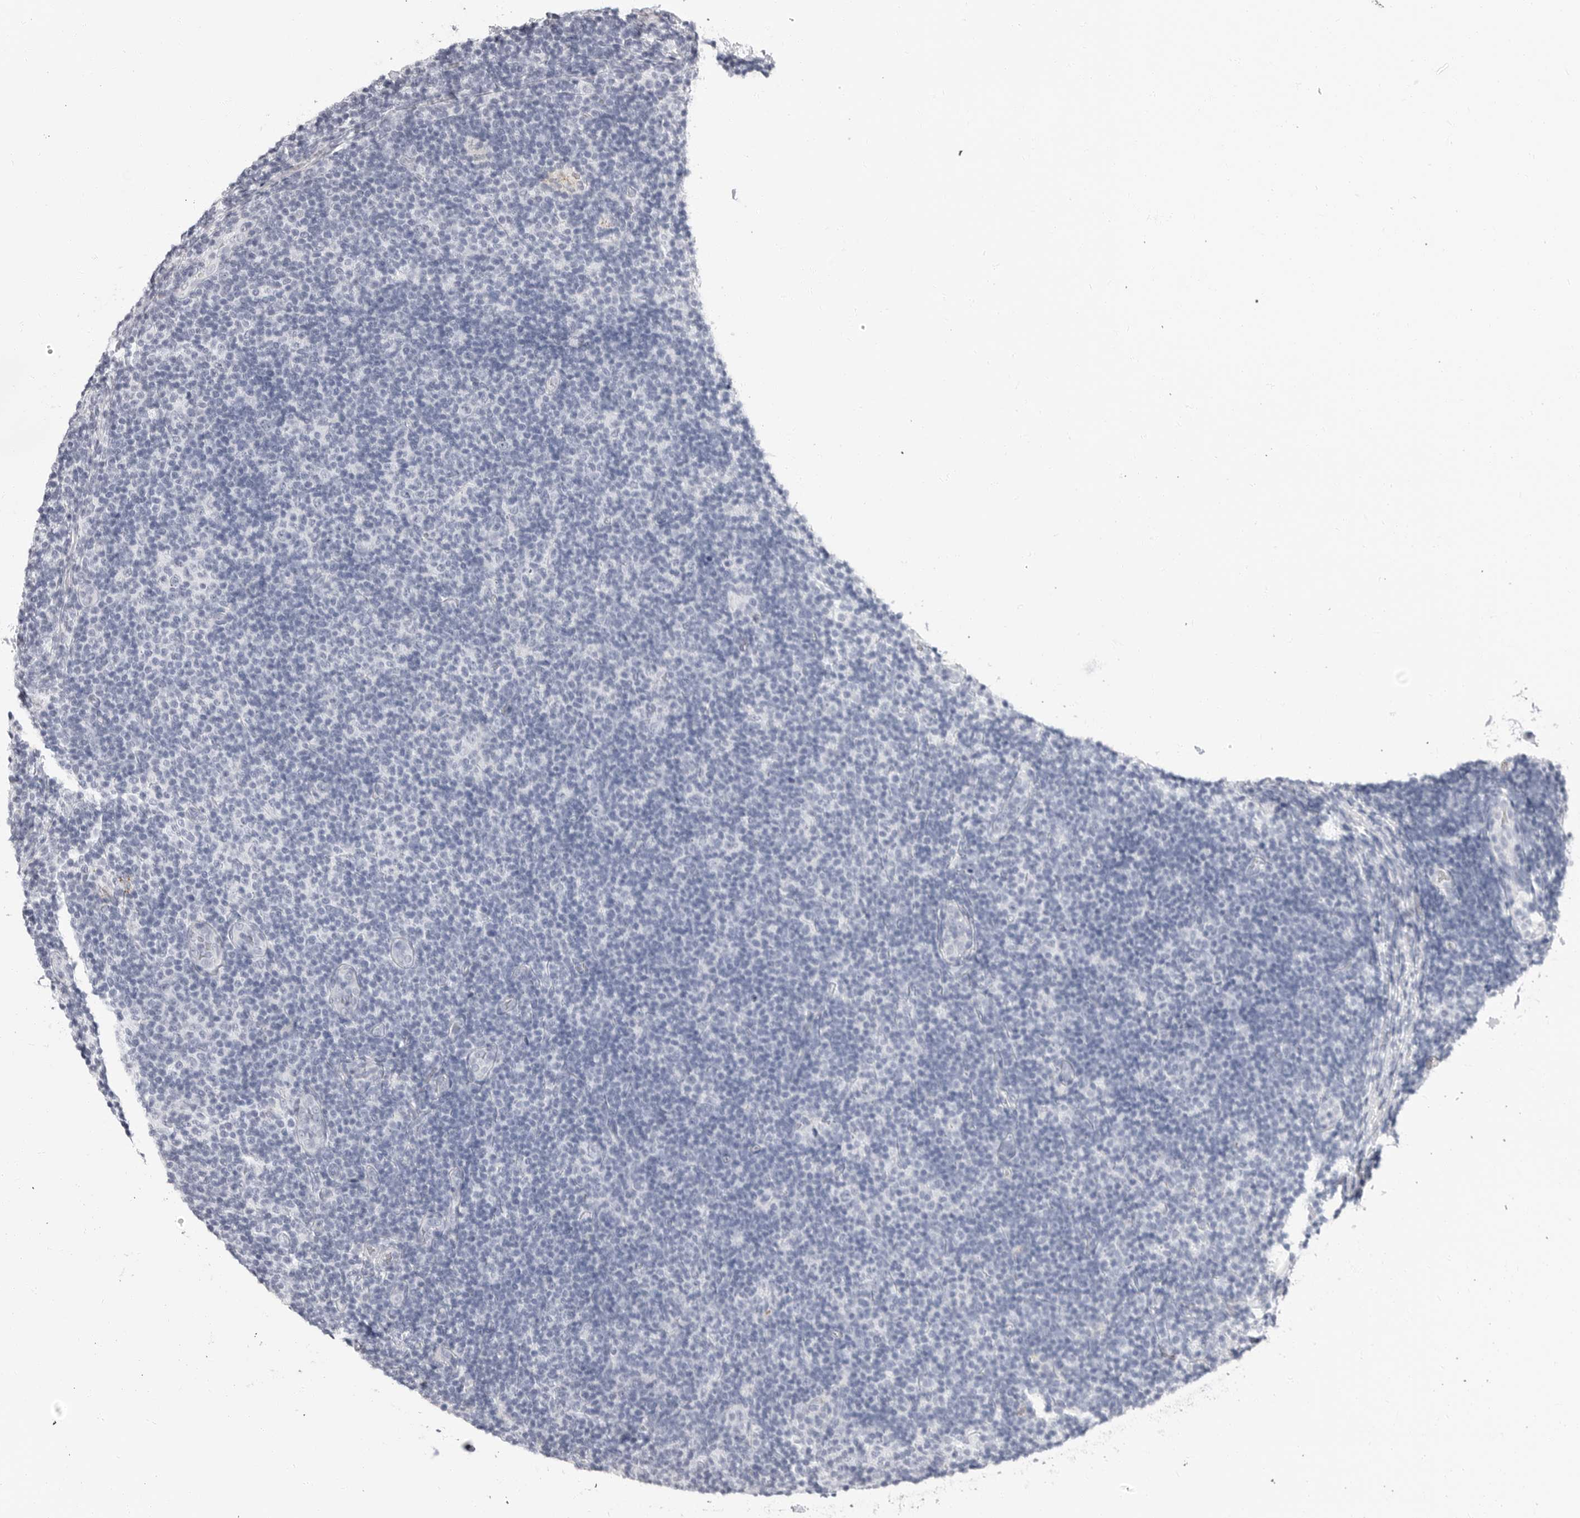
{"staining": {"intensity": "negative", "quantity": "none", "location": "none"}, "tissue": "lymphoma", "cell_type": "Tumor cells", "image_type": "cancer", "snomed": [{"axis": "morphology", "description": "Malignant lymphoma, non-Hodgkin's type, Low grade"}, {"axis": "topography", "description": "Lymph node"}], "caption": "There is no significant expression in tumor cells of lymphoma.", "gene": "ERICH3", "patient": {"sex": "male", "age": 83}}